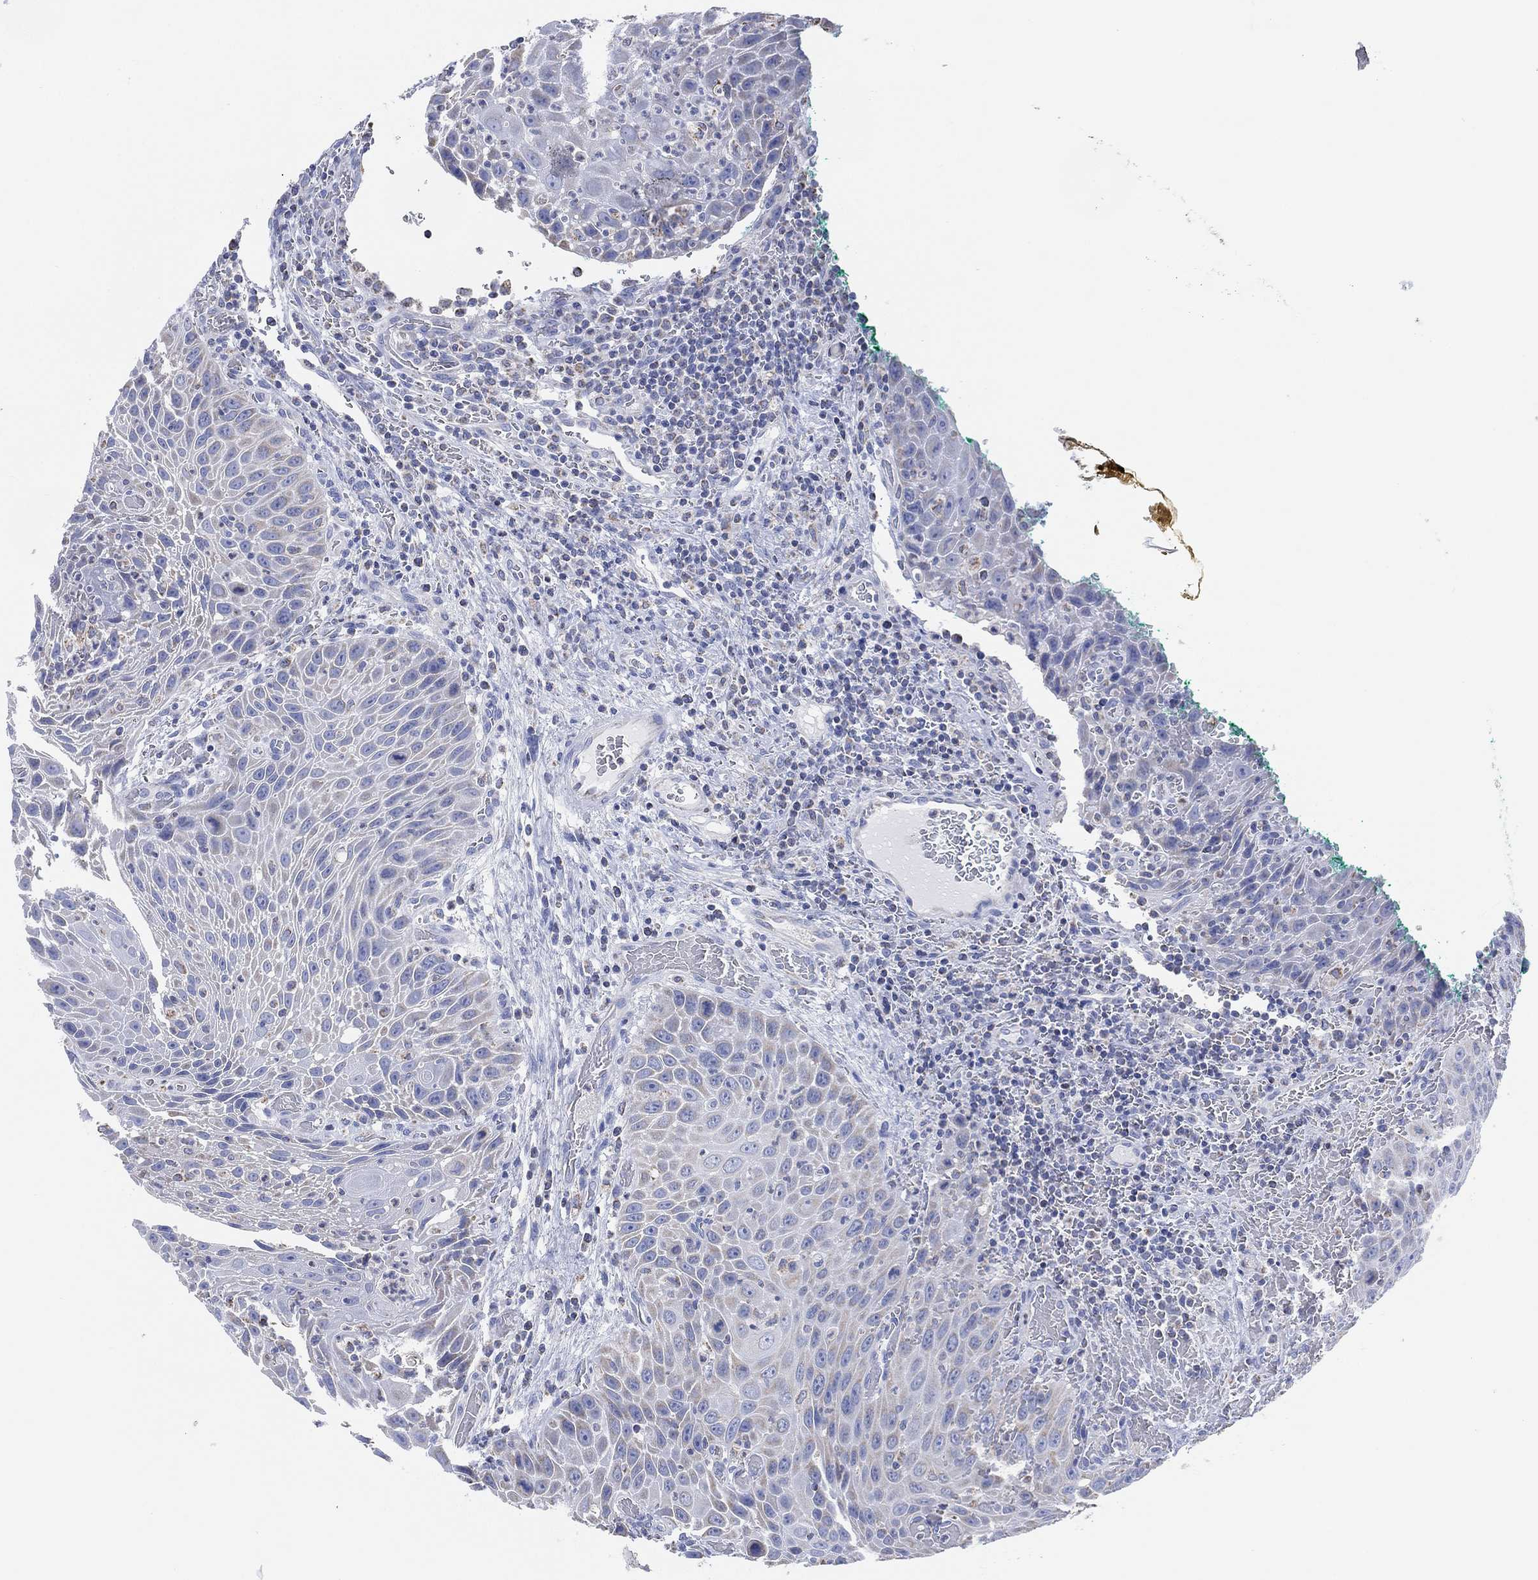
{"staining": {"intensity": "negative", "quantity": "none", "location": "none"}, "tissue": "head and neck cancer", "cell_type": "Tumor cells", "image_type": "cancer", "snomed": [{"axis": "morphology", "description": "Squamous cell carcinoma, NOS"}, {"axis": "topography", "description": "Head-Neck"}], "caption": "Human head and neck squamous cell carcinoma stained for a protein using immunohistochemistry (IHC) exhibits no positivity in tumor cells.", "gene": "CFTR", "patient": {"sex": "male", "age": 69}}